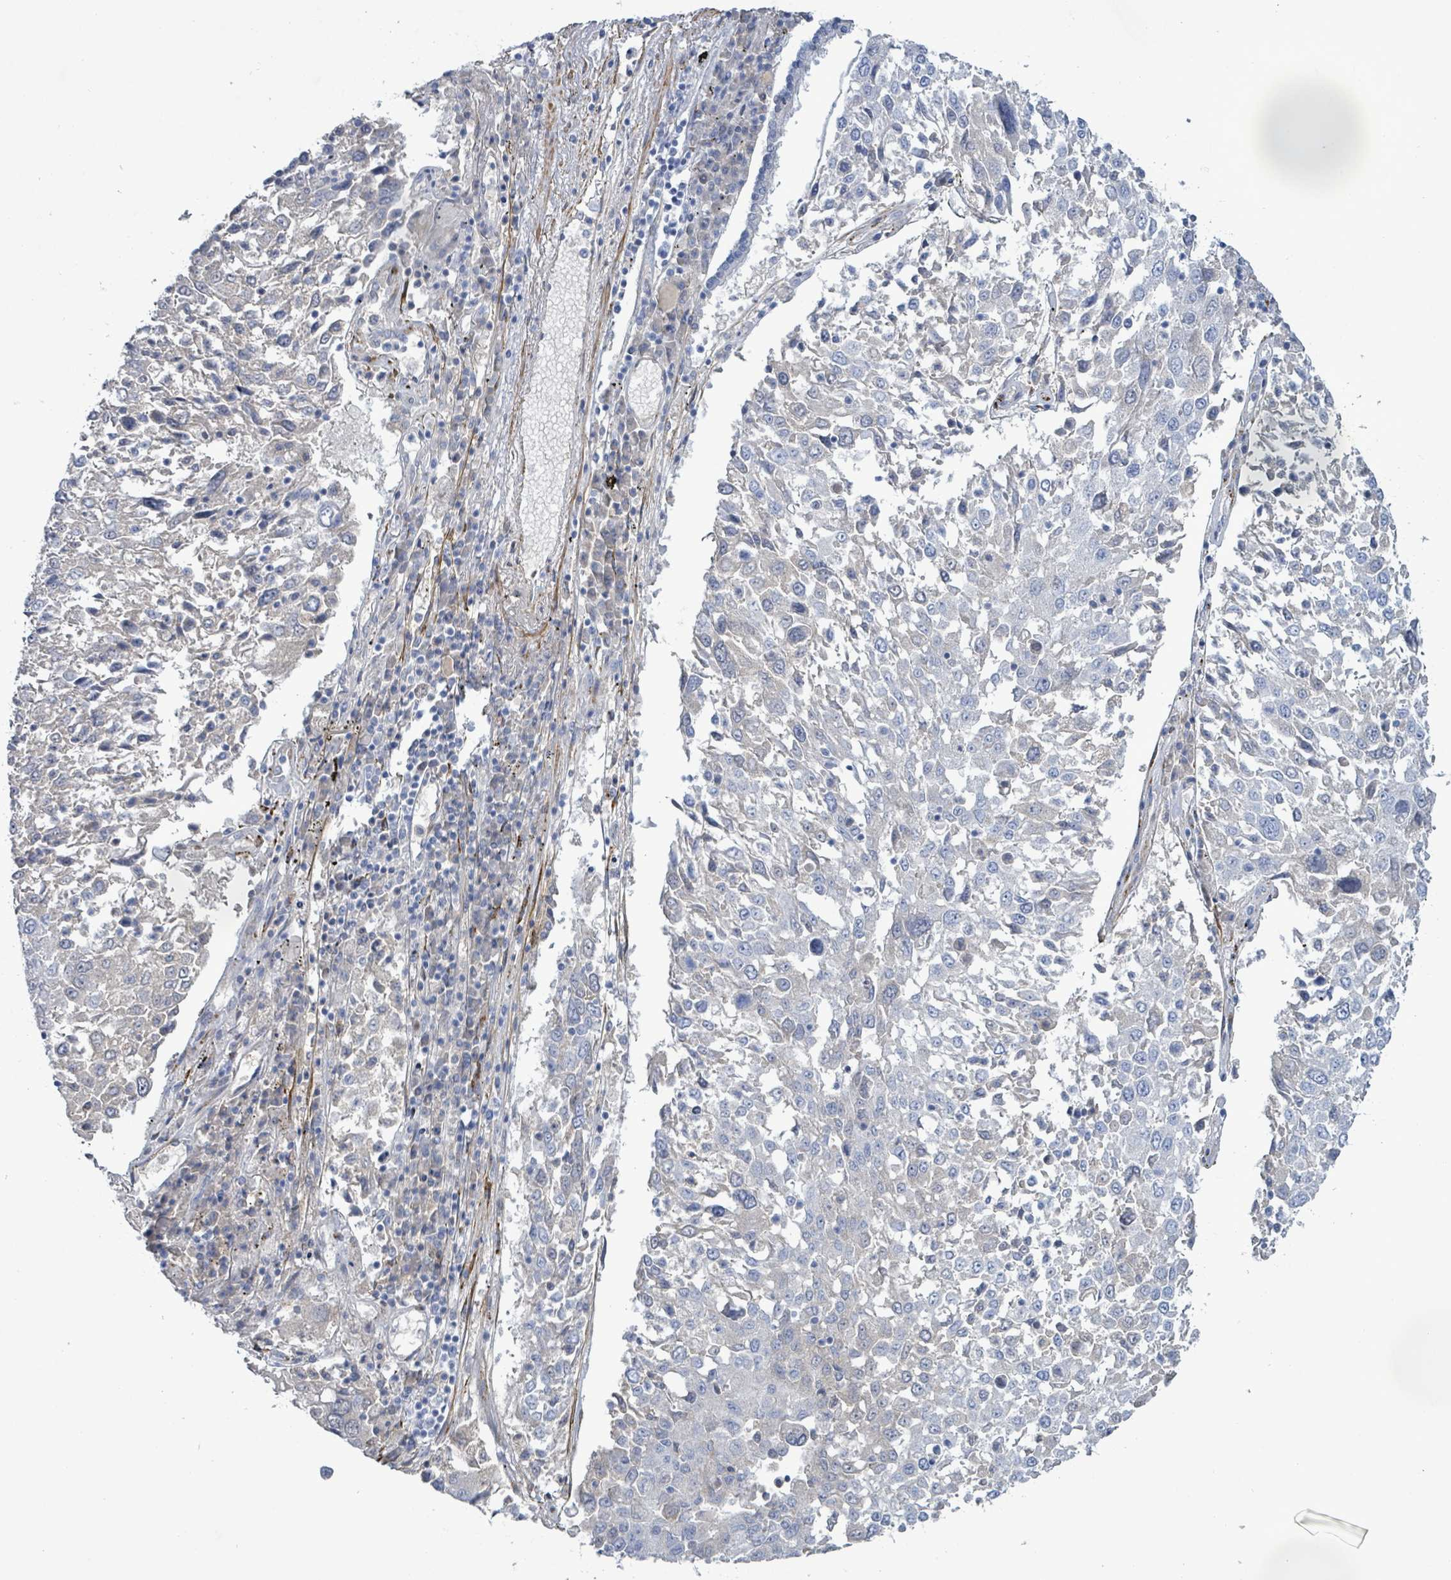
{"staining": {"intensity": "negative", "quantity": "none", "location": "none"}, "tissue": "lung cancer", "cell_type": "Tumor cells", "image_type": "cancer", "snomed": [{"axis": "morphology", "description": "Squamous cell carcinoma, NOS"}, {"axis": "topography", "description": "Lung"}], "caption": "A photomicrograph of lung cancer stained for a protein exhibits no brown staining in tumor cells. Brightfield microscopy of immunohistochemistry (IHC) stained with DAB (brown) and hematoxylin (blue), captured at high magnification.", "gene": "DMRTC1B", "patient": {"sex": "male", "age": 65}}